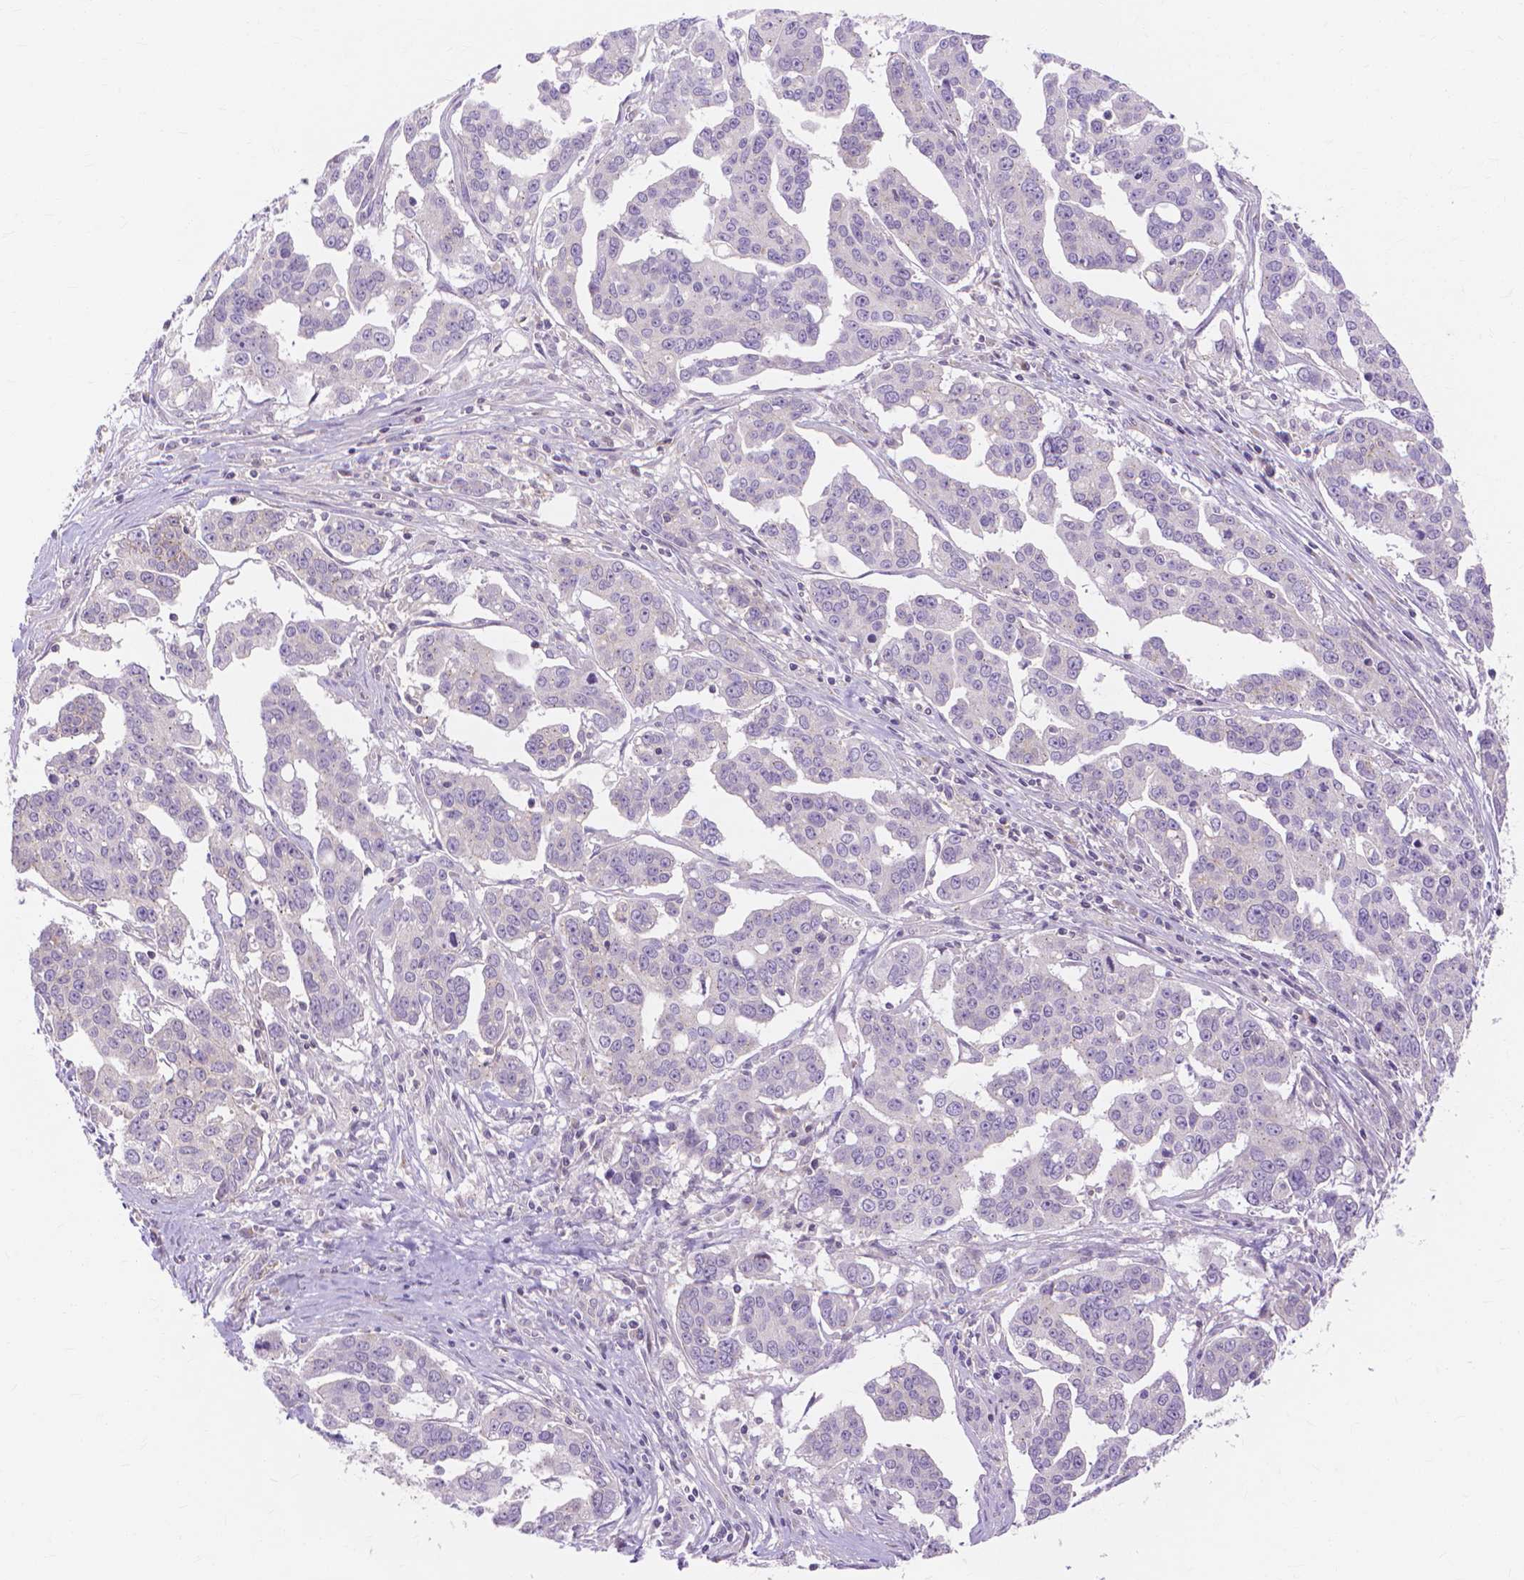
{"staining": {"intensity": "negative", "quantity": "none", "location": "none"}, "tissue": "ovarian cancer", "cell_type": "Tumor cells", "image_type": "cancer", "snomed": [{"axis": "morphology", "description": "Carcinoma, endometroid"}, {"axis": "topography", "description": "Ovary"}], "caption": "Tumor cells show no significant protein positivity in ovarian cancer (endometroid carcinoma).", "gene": "PRDM13", "patient": {"sex": "female", "age": 78}}